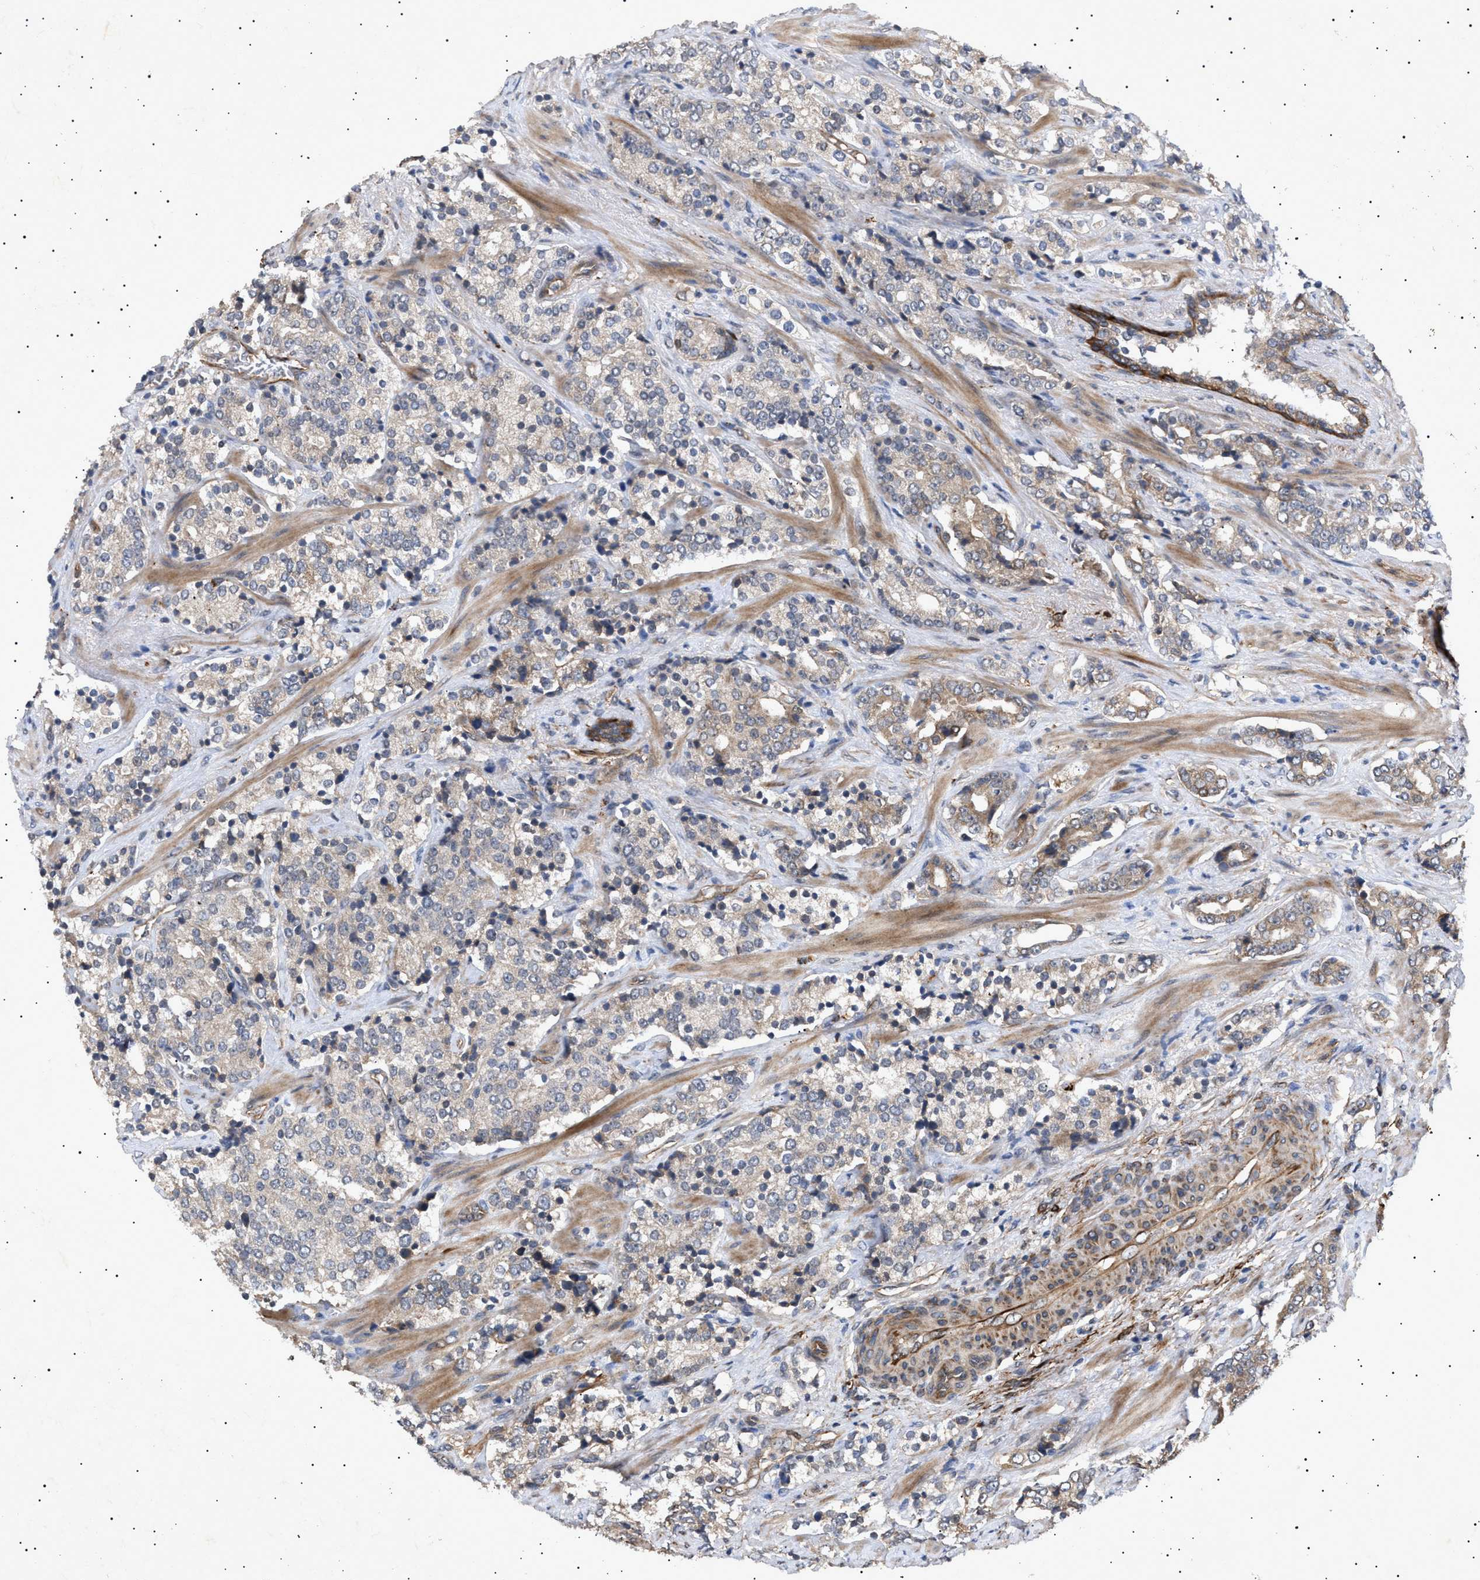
{"staining": {"intensity": "weak", "quantity": "<25%", "location": "cytoplasmic/membranous"}, "tissue": "prostate cancer", "cell_type": "Tumor cells", "image_type": "cancer", "snomed": [{"axis": "morphology", "description": "Adenocarcinoma, High grade"}, {"axis": "topography", "description": "Prostate"}], "caption": "Immunohistochemistry of prostate cancer exhibits no positivity in tumor cells.", "gene": "SIRT5", "patient": {"sex": "male", "age": 71}}